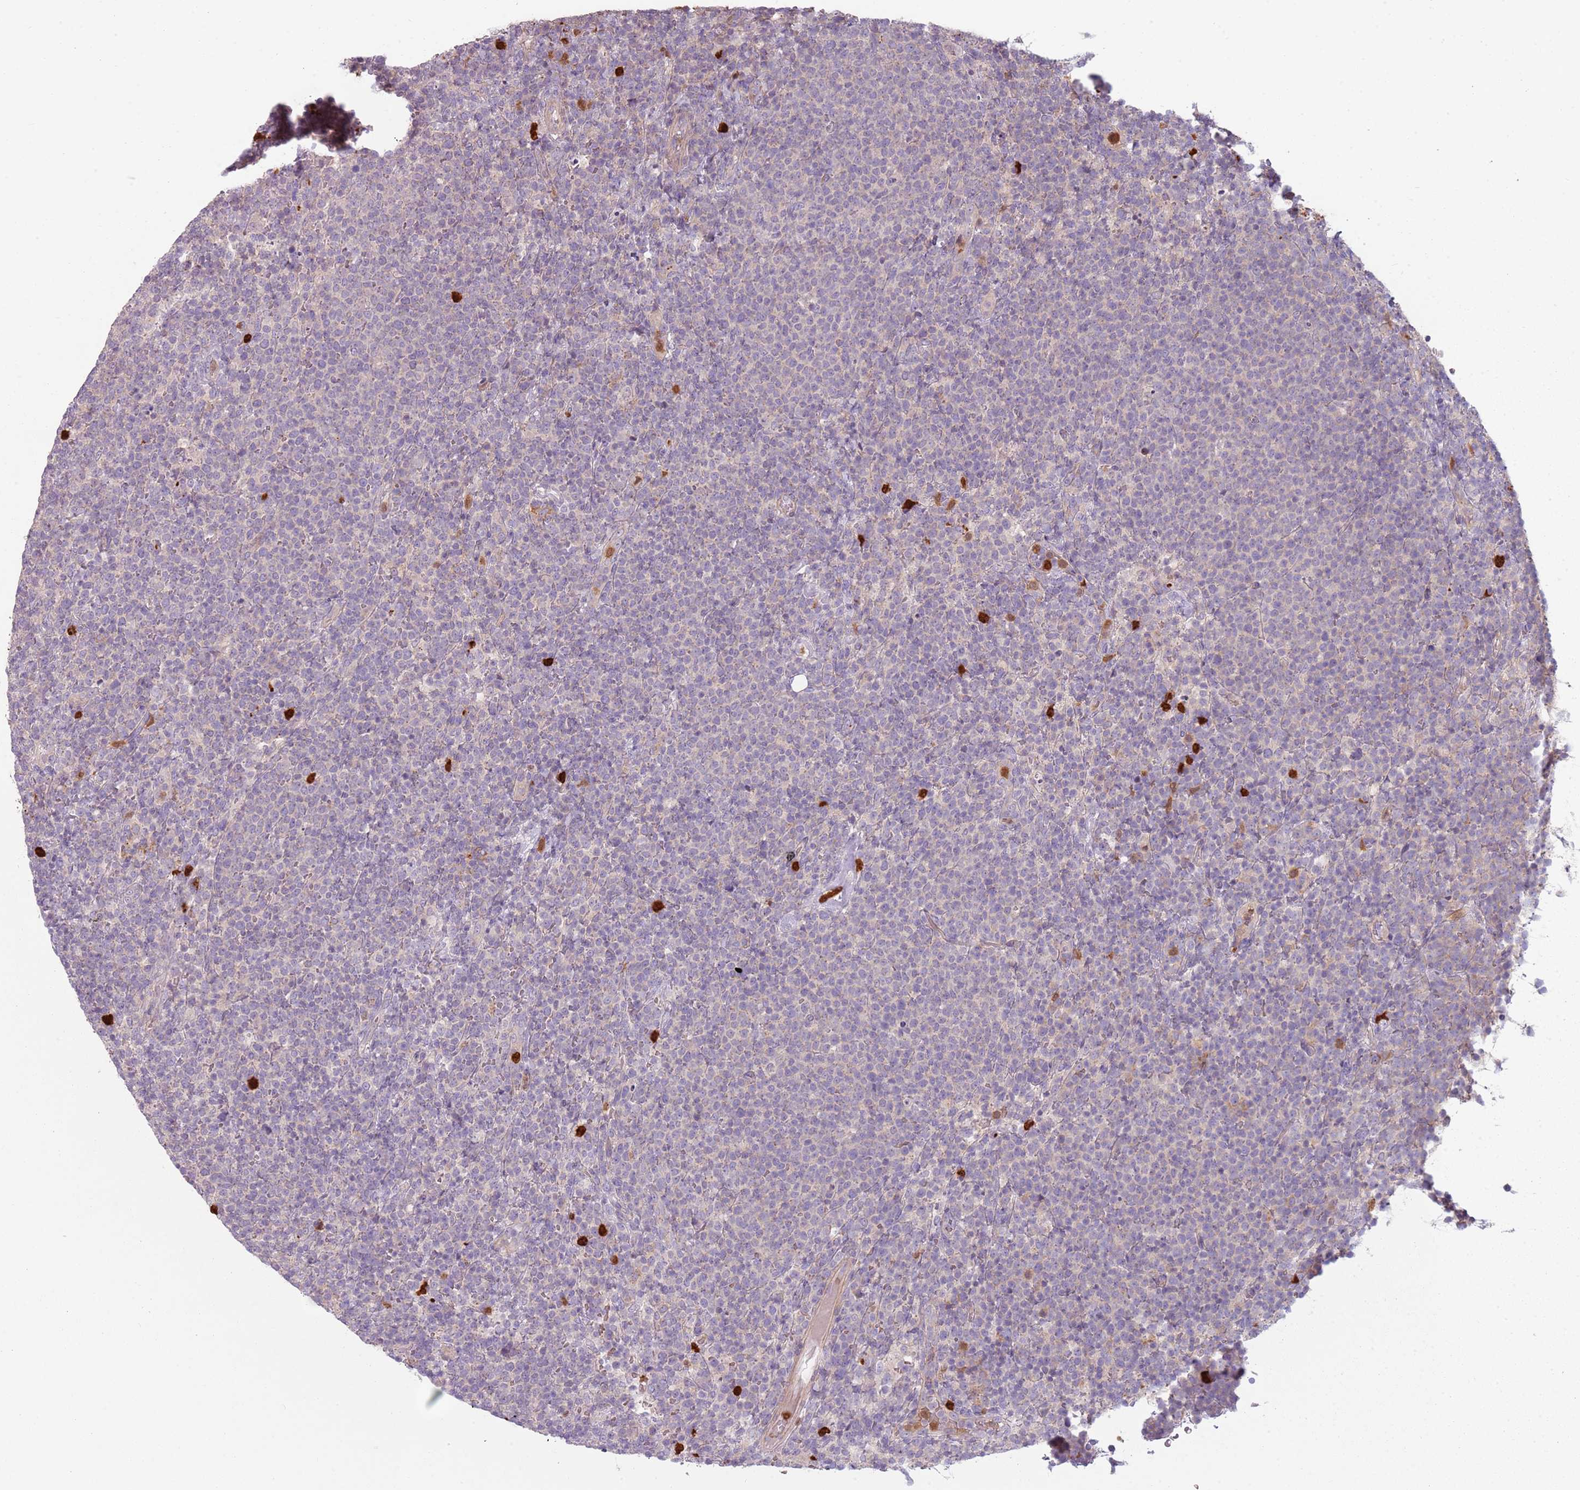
{"staining": {"intensity": "negative", "quantity": "none", "location": "none"}, "tissue": "lymphoma", "cell_type": "Tumor cells", "image_type": "cancer", "snomed": [{"axis": "morphology", "description": "Malignant lymphoma, non-Hodgkin's type, High grade"}, {"axis": "topography", "description": "Lymph node"}], "caption": "An IHC photomicrograph of malignant lymphoma, non-Hodgkin's type (high-grade) is shown. There is no staining in tumor cells of malignant lymphoma, non-Hodgkin's type (high-grade). (DAB immunohistochemistry with hematoxylin counter stain).", "gene": "SPAG4", "patient": {"sex": "male", "age": 61}}